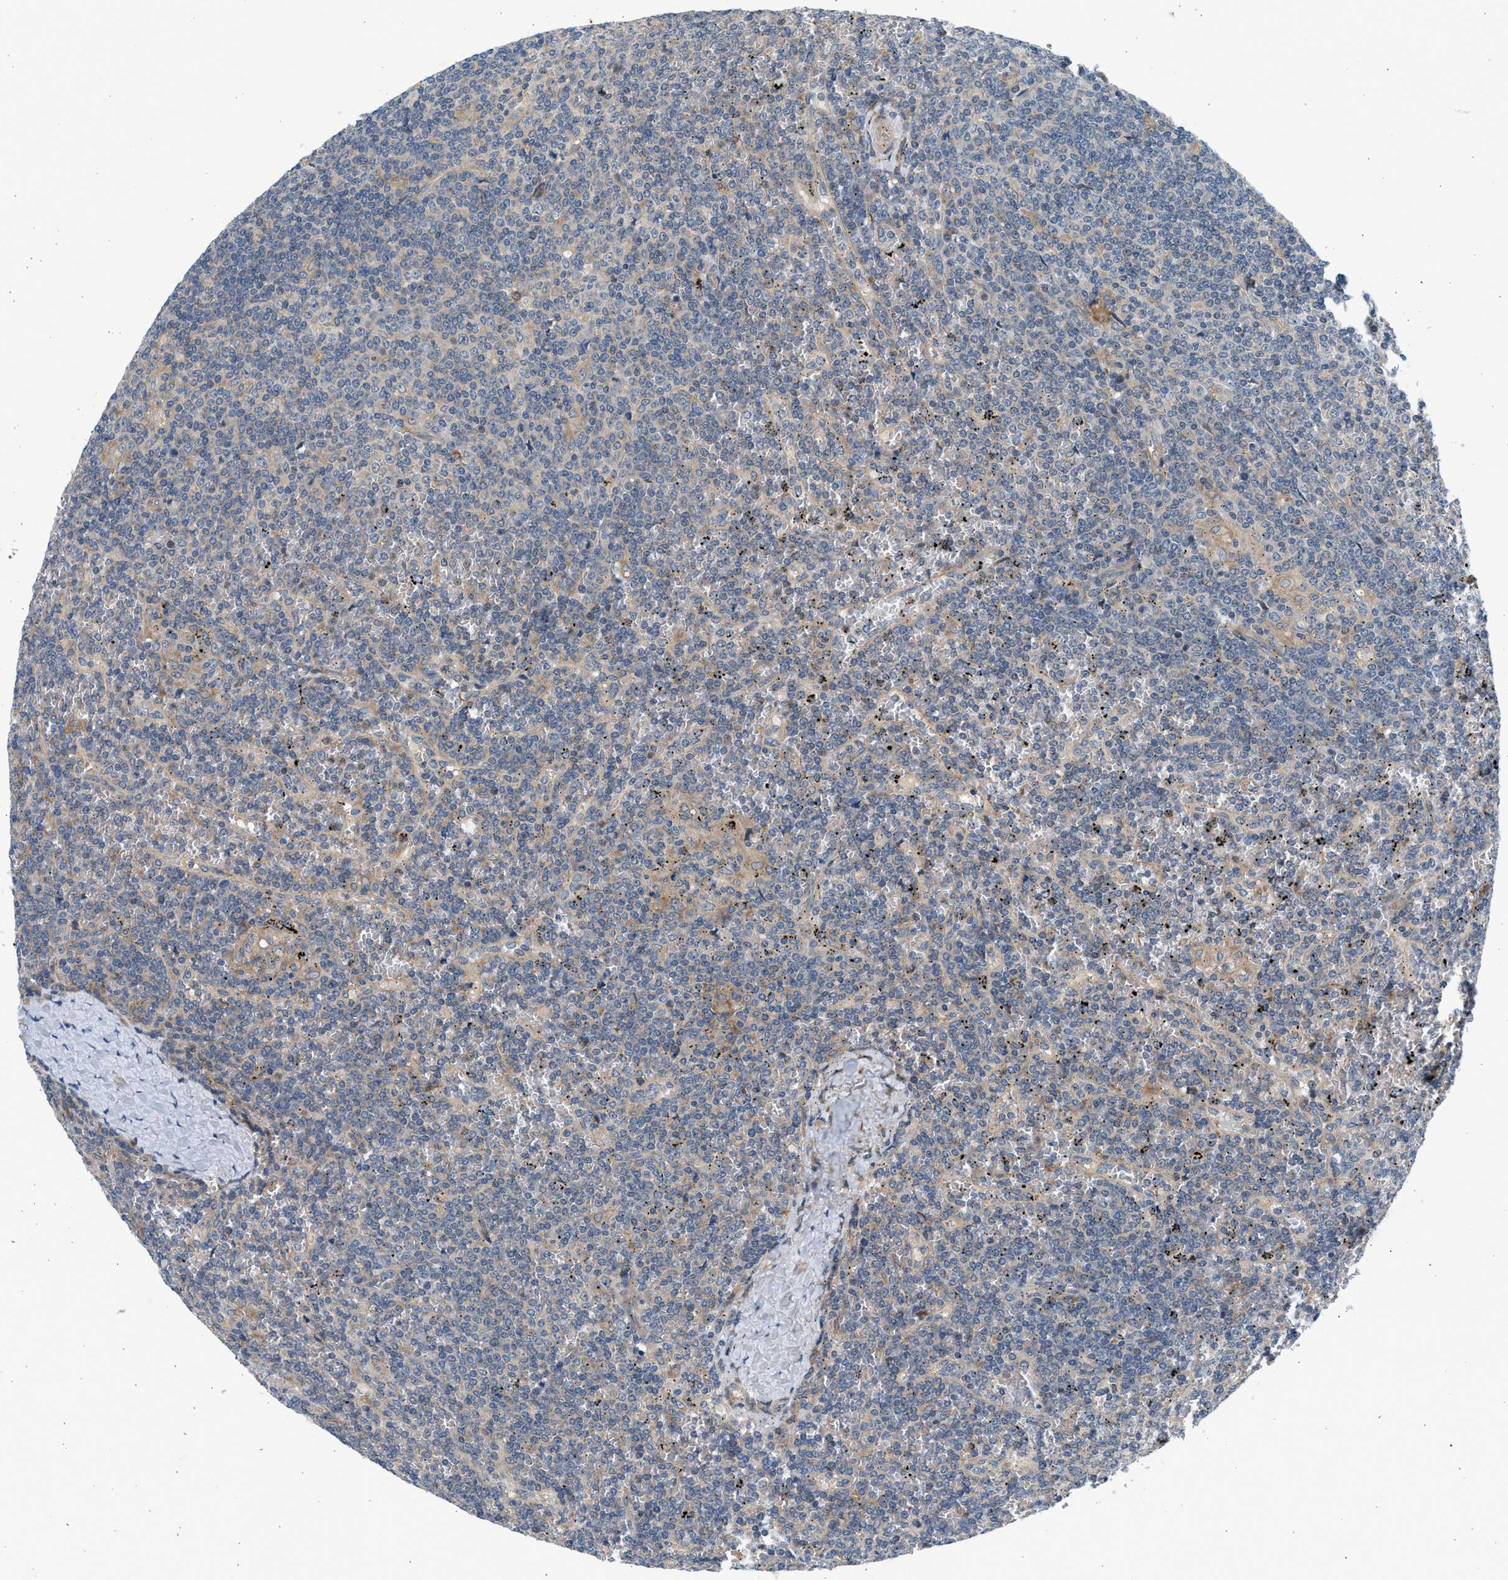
{"staining": {"intensity": "negative", "quantity": "none", "location": "none"}, "tissue": "lymphoma", "cell_type": "Tumor cells", "image_type": "cancer", "snomed": [{"axis": "morphology", "description": "Malignant lymphoma, non-Hodgkin's type, Low grade"}, {"axis": "topography", "description": "Spleen"}], "caption": "IHC of low-grade malignant lymphoma, non-Hodgkin's type exhibits no expression in tumor cells.", "gene": "KDELR2", "patient": {"sex": "female", "age": 19}}